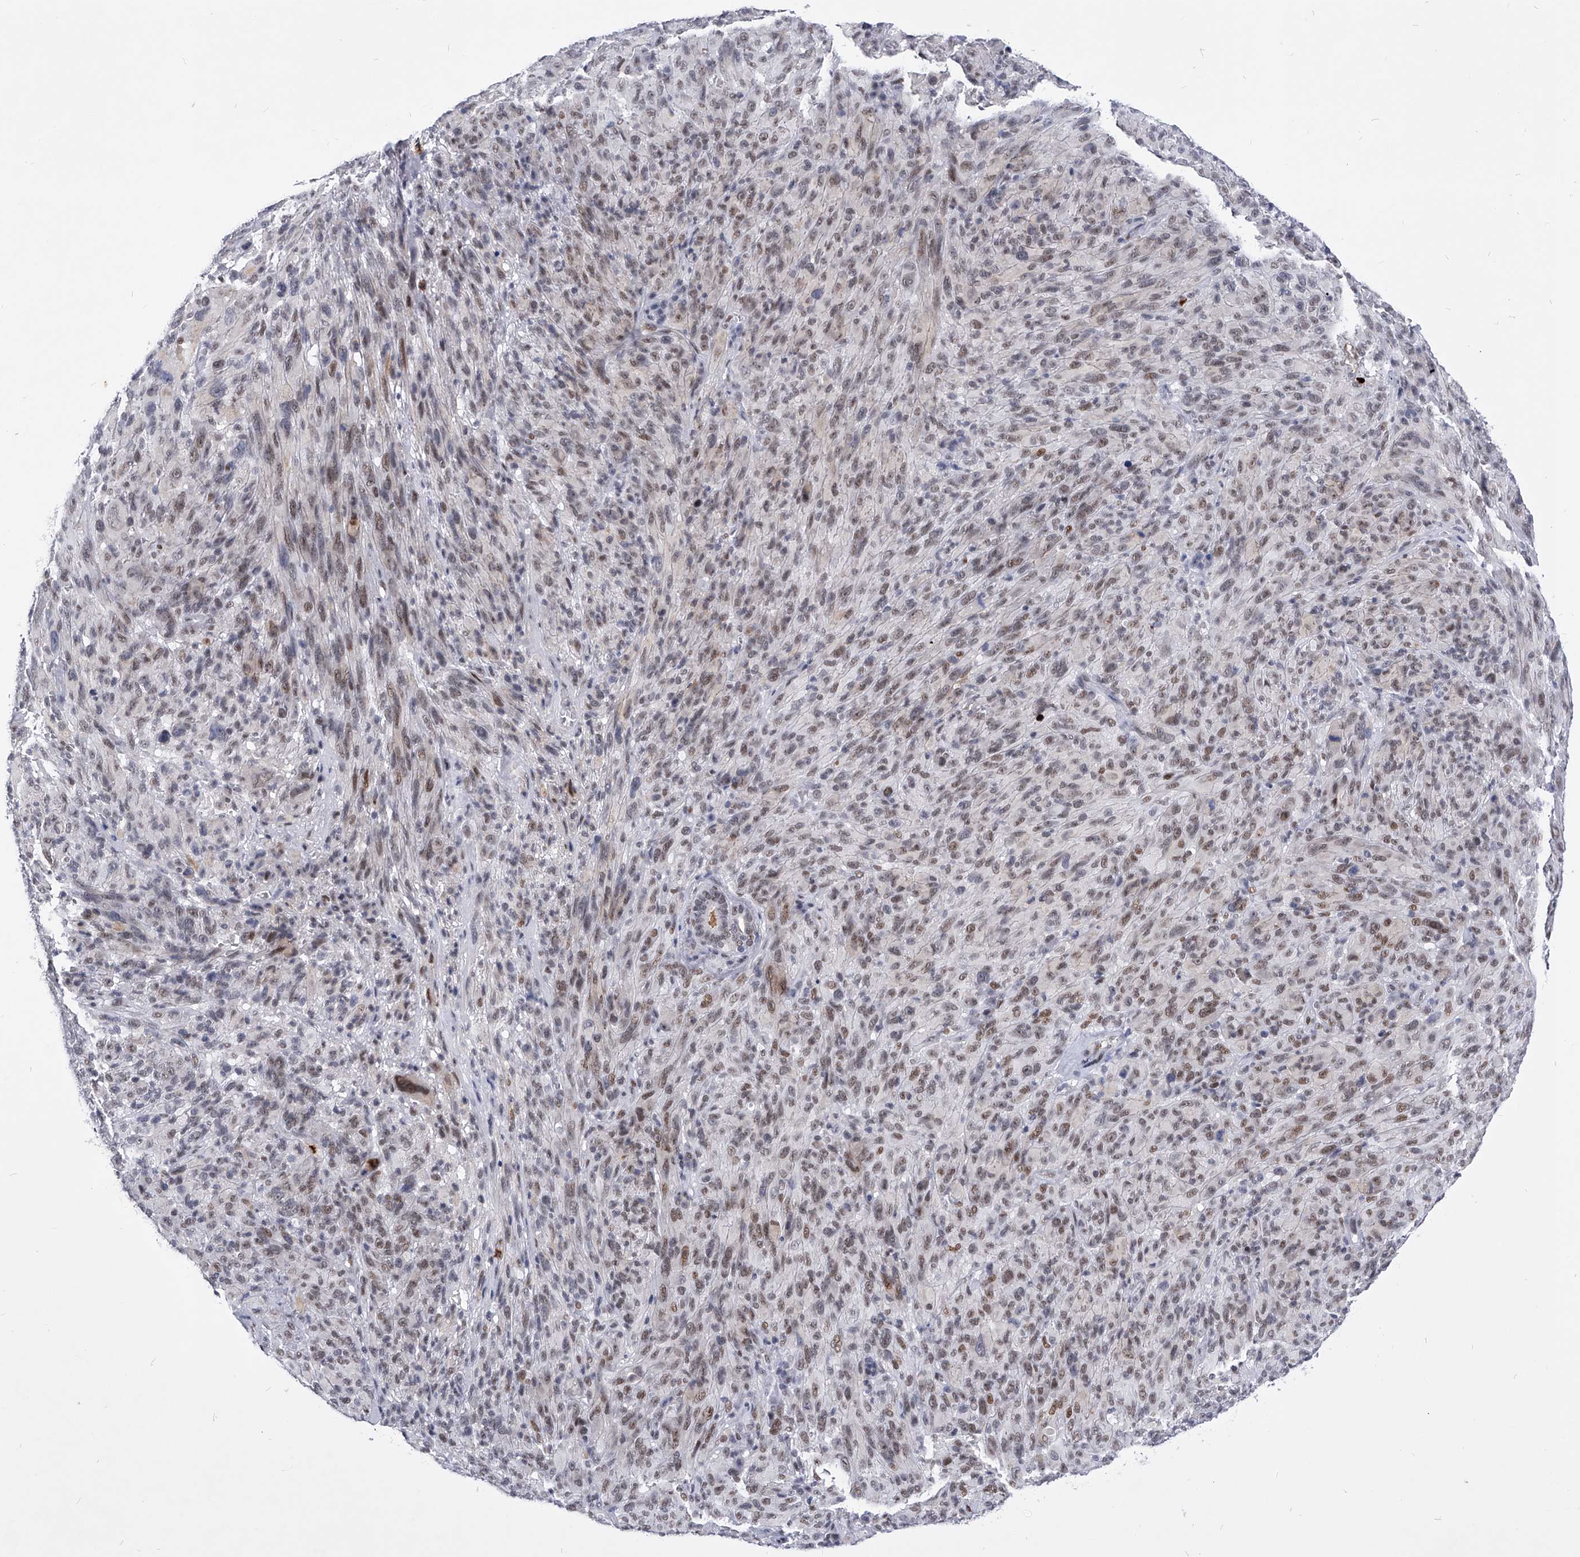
{"staining": {"intensity": "weak", "quantity": ">75%", "location": "nuclear"}, "tissue": "melanoma", "cell_type": "Tumor cells", "image_type": "cancer", "snomed": [{"axis": "morphology", "description": "Malignant melanoma, NOS"}, {"axis": "topography", "description": "Skin of head"}], "caption": "A micrograph of malignant melanoma stained for a protein displays weak nuclear brown staining in tumor cells. The staining was performed using DAB to visualize the protein expression in brown, while the nuclei were stained in blue with hematoxylin (Magnification: 20x).", "gene": "TESK2", "patient": {"sex": "male", "age": 96}}